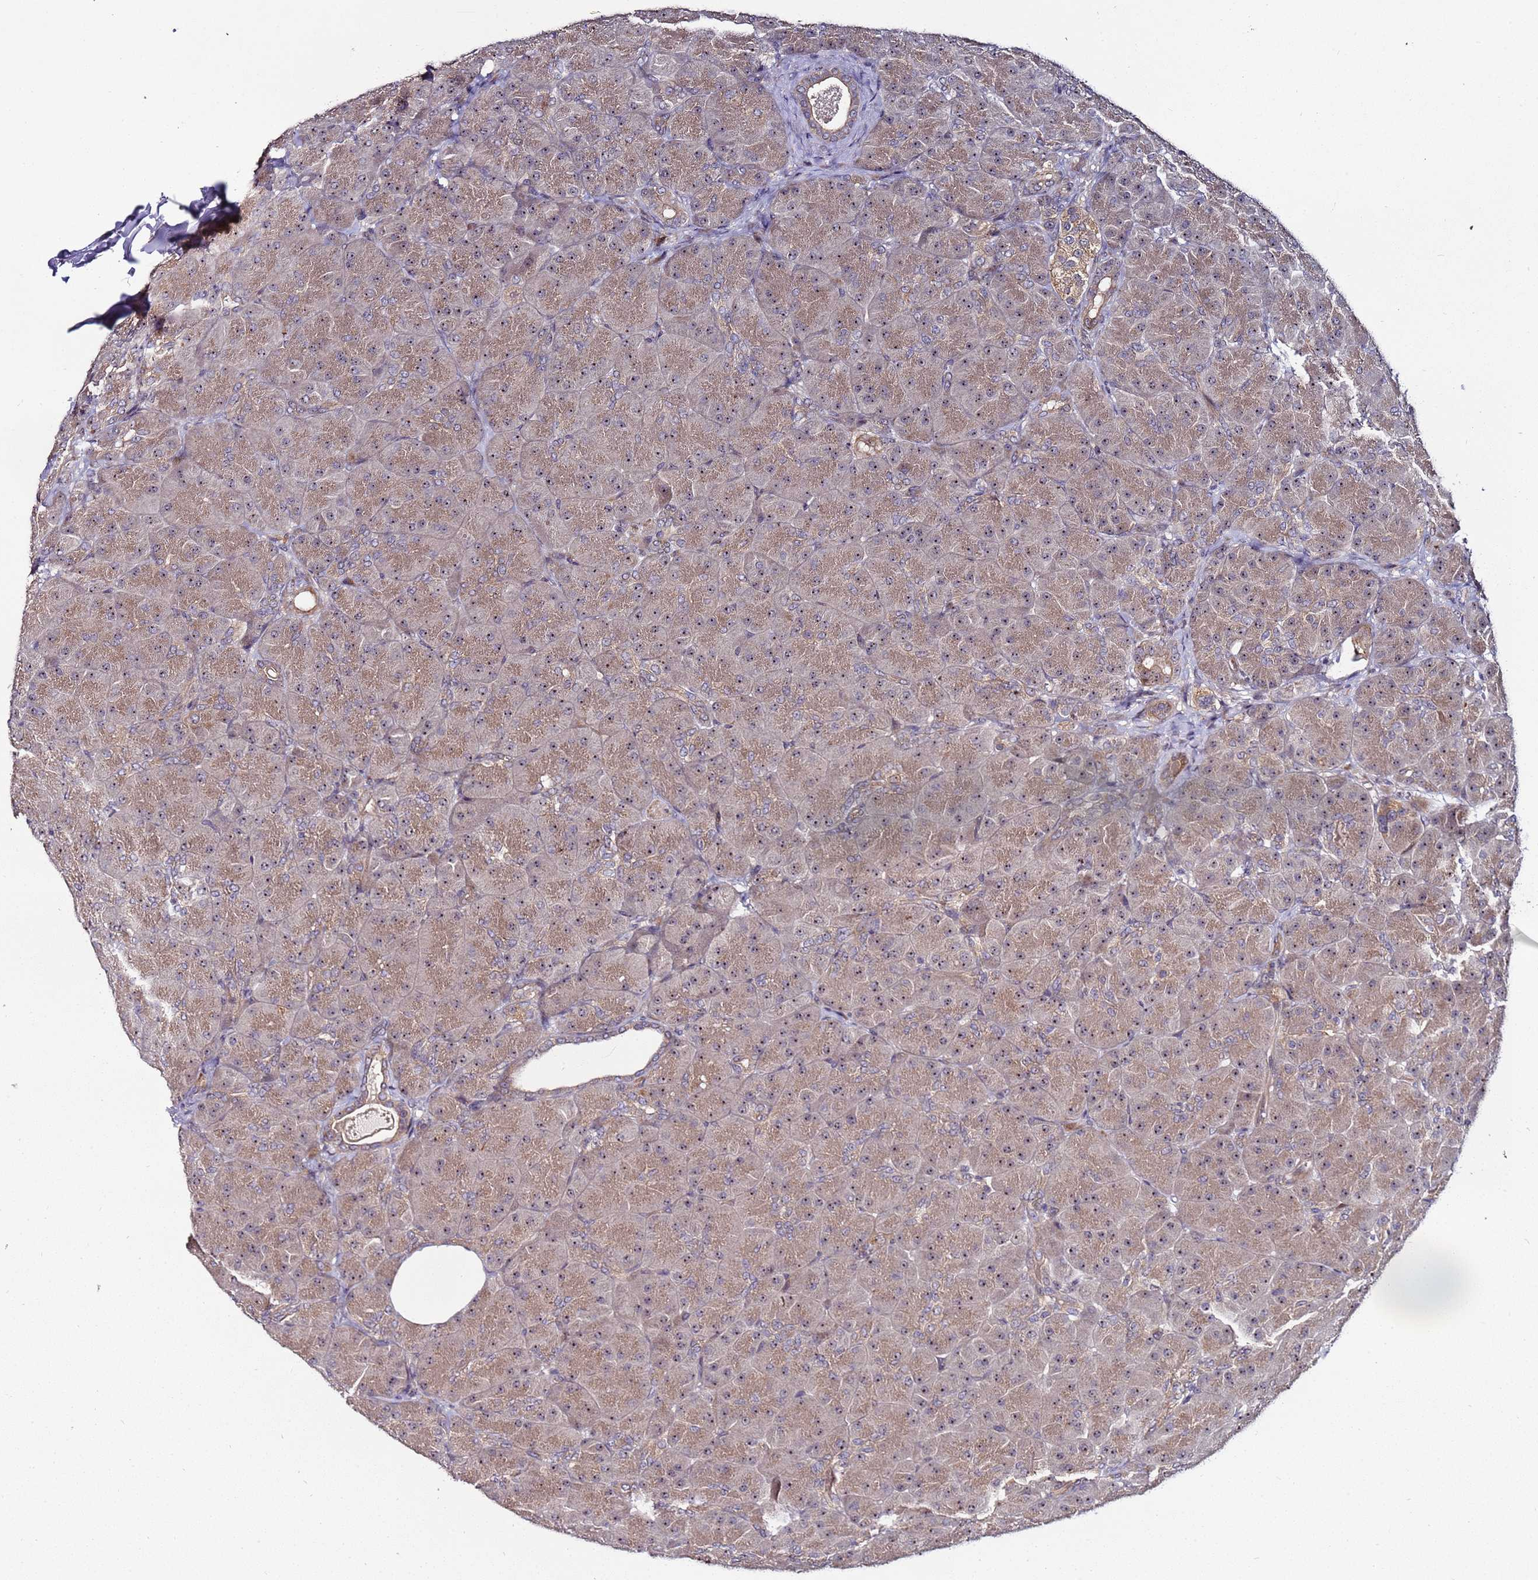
{"staining": {"intensity": "moderate", "quantity": ">75%", "location": "cytoplasmic/membranous,nuclear"}, "tissue": "pancreas", "cell_type": "Exocrine glandular cells", "image_type": "normal", "snomed": [{"axis": "morphology", "description": "Normal tissue, NOS"}, {"axis": "topography", "description": "Pancreas"}], "caption": "Immunohistochemical staining of unremarkable pancreas displays >75% levels of moderate cytoplasmic/membranous,nuclear protein positivity in approximately >75% of exocrine glandular cells. Nuclei are stained in blue.", "gene": "KRI1", "patient": {"sex": "male", "age": 66}}